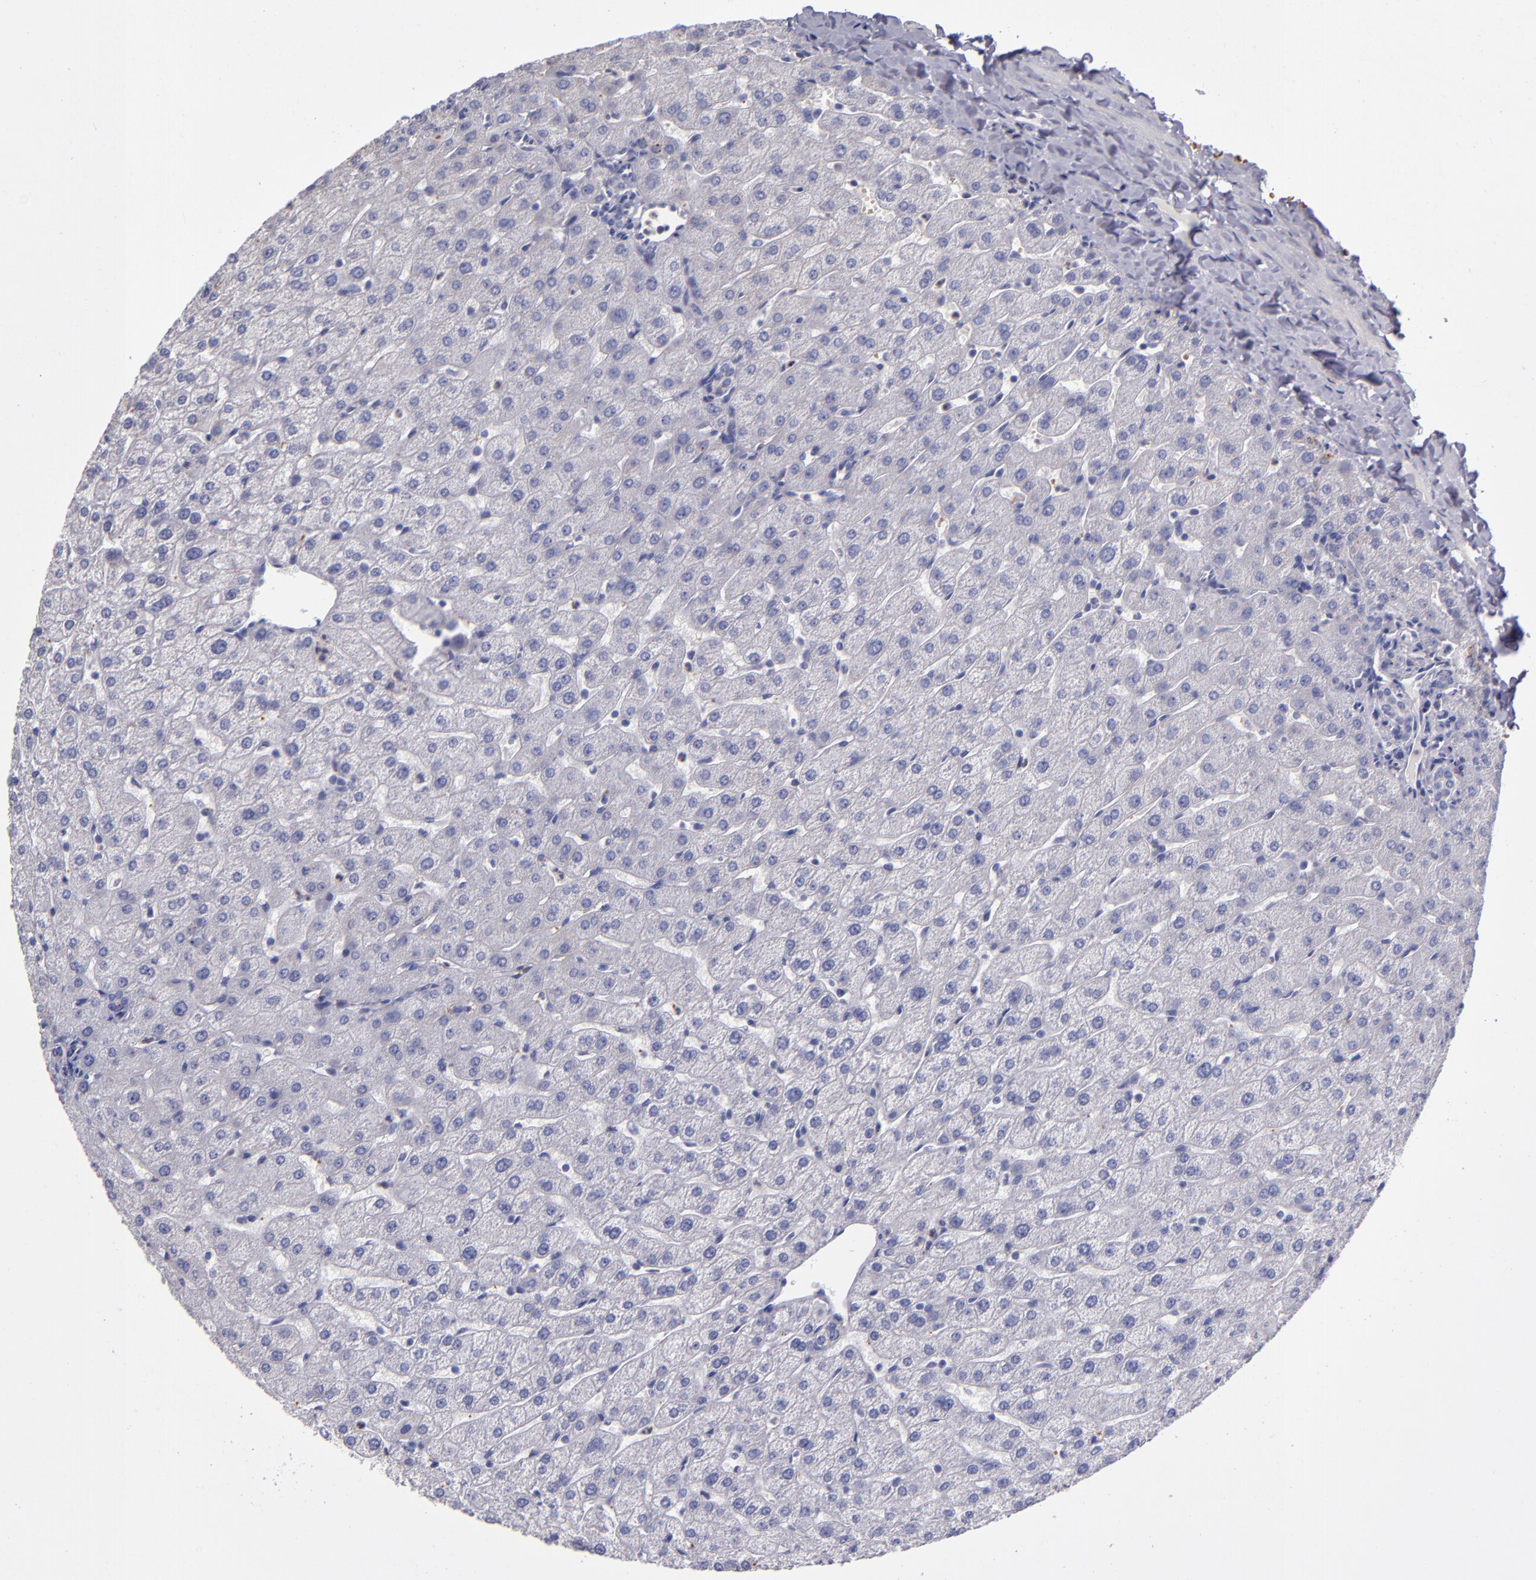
{"staining": {"intensity": "negative", "quantity": "none", "location": "none"}, "tissue": "liver", "cell_type": "Cholangiocytes", "image_type": "normal", "snomed": [{"axis": "morphology", "description": "Normal tissue, NOS"}, {"axis": "morphology", "description": "Fibrosis, NOS"}, {"axis": "topography", "description": "Liver"}], "caption": "High magnification brightfield microscopy of benign liver stained with DAB (brown) and counterstained with hematoxylin (blue): cholangiocytes show no significant positivity. (Brightfield microscopy of DAB IHC at high magnification).", "gene": "RAB41", "patient": {"sex": "female", "age": 29}}